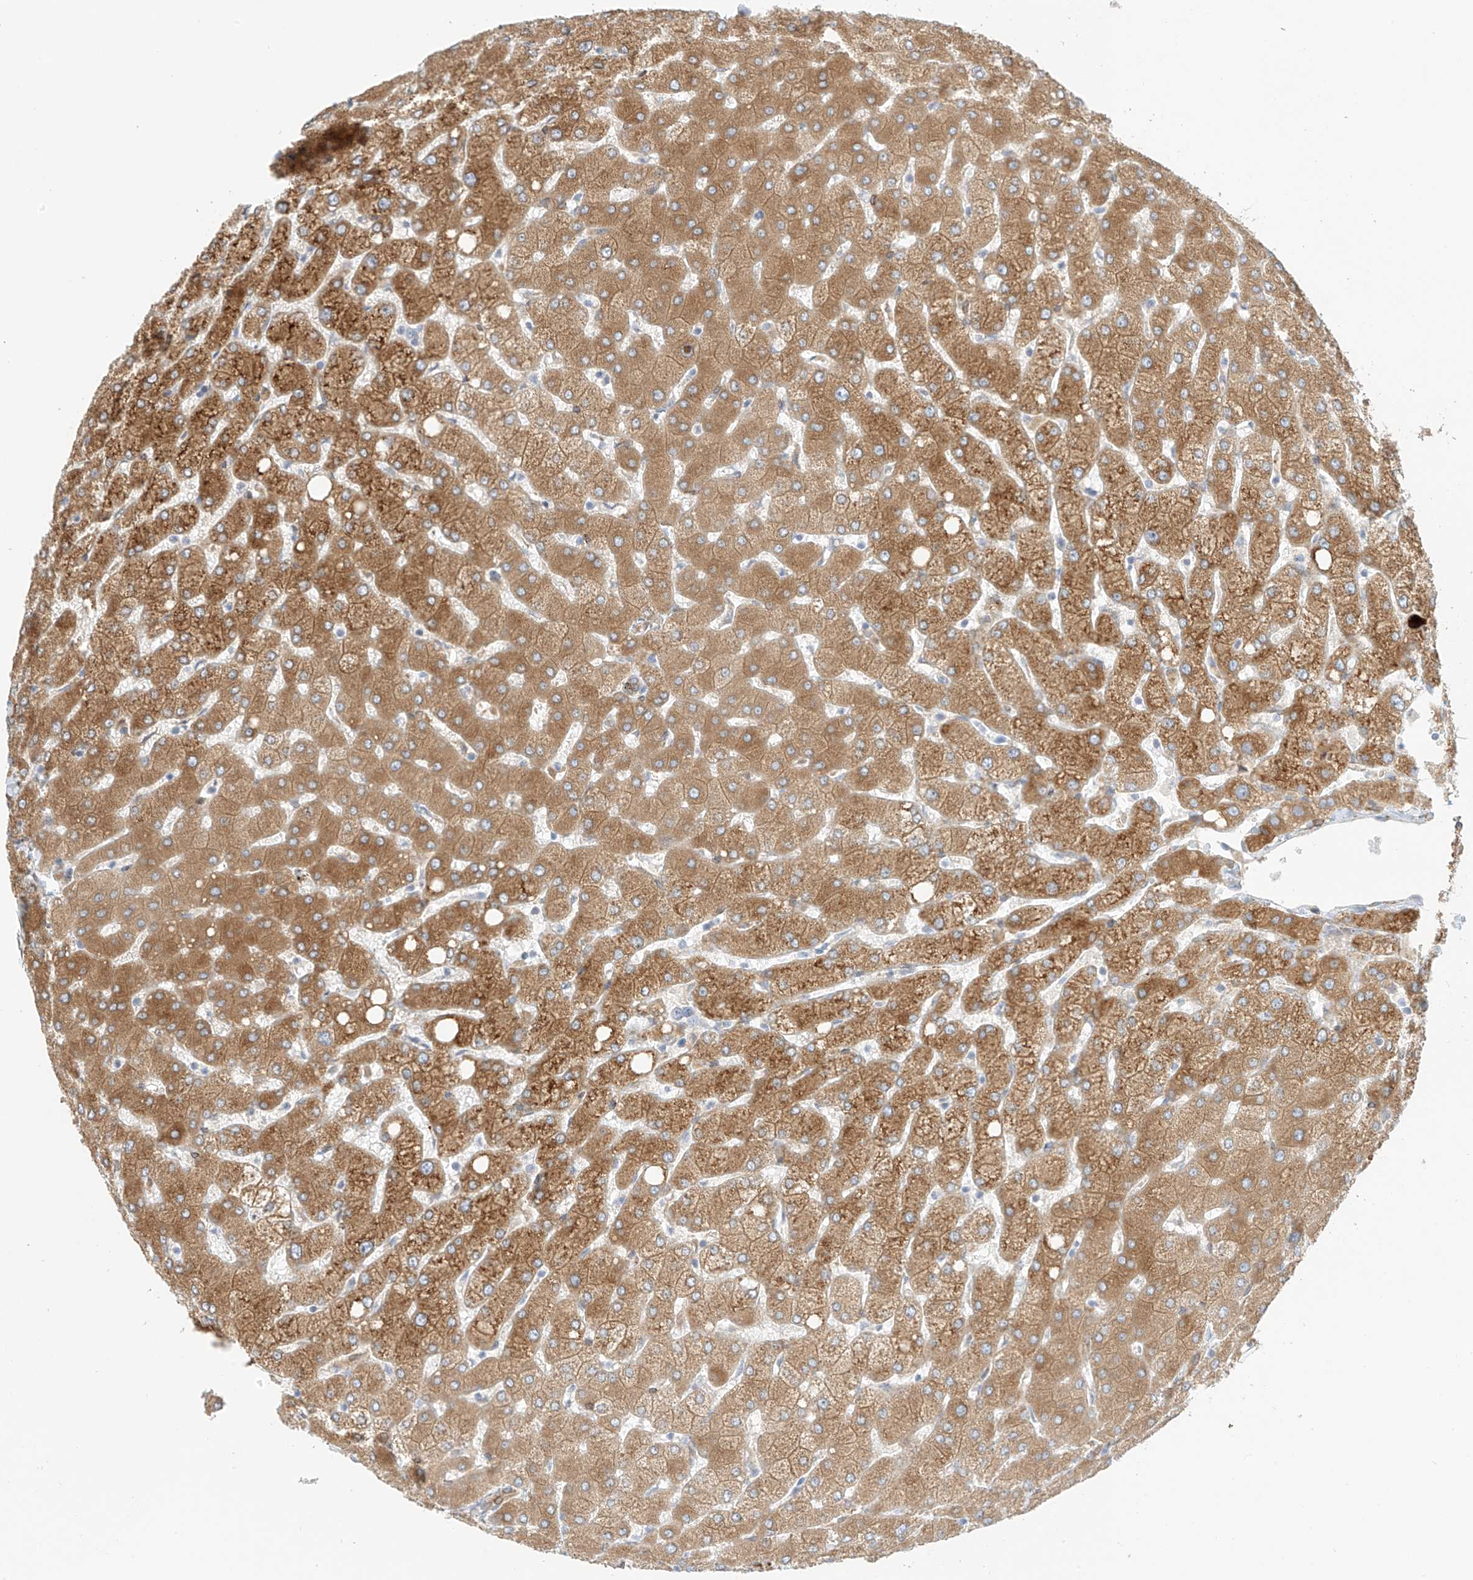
{"staining": {"intensity": "moderate", "quantity": ">75%", "location": "cytoplasmic/membranous"}, "tissue": "liver", "cell_type": "Cholangiocytes", "image_type": "normal", "snomed": [{"axis": "morphology", "description": "Normal tissue, NOS"}, {"axis": "topography", "description": "Liver"}], "caption": "Protein staining of normal liver exhibits moderate cytoplasmic/membranous expression in approximately >75% of cholangiocytes. The staining was performed using DAB, with brown indicating positive protein expression. Nuclei are stained blue with hematoxylin.", "gene": "PCYOX1", "patient": {"sex": "female", "age": 54}}